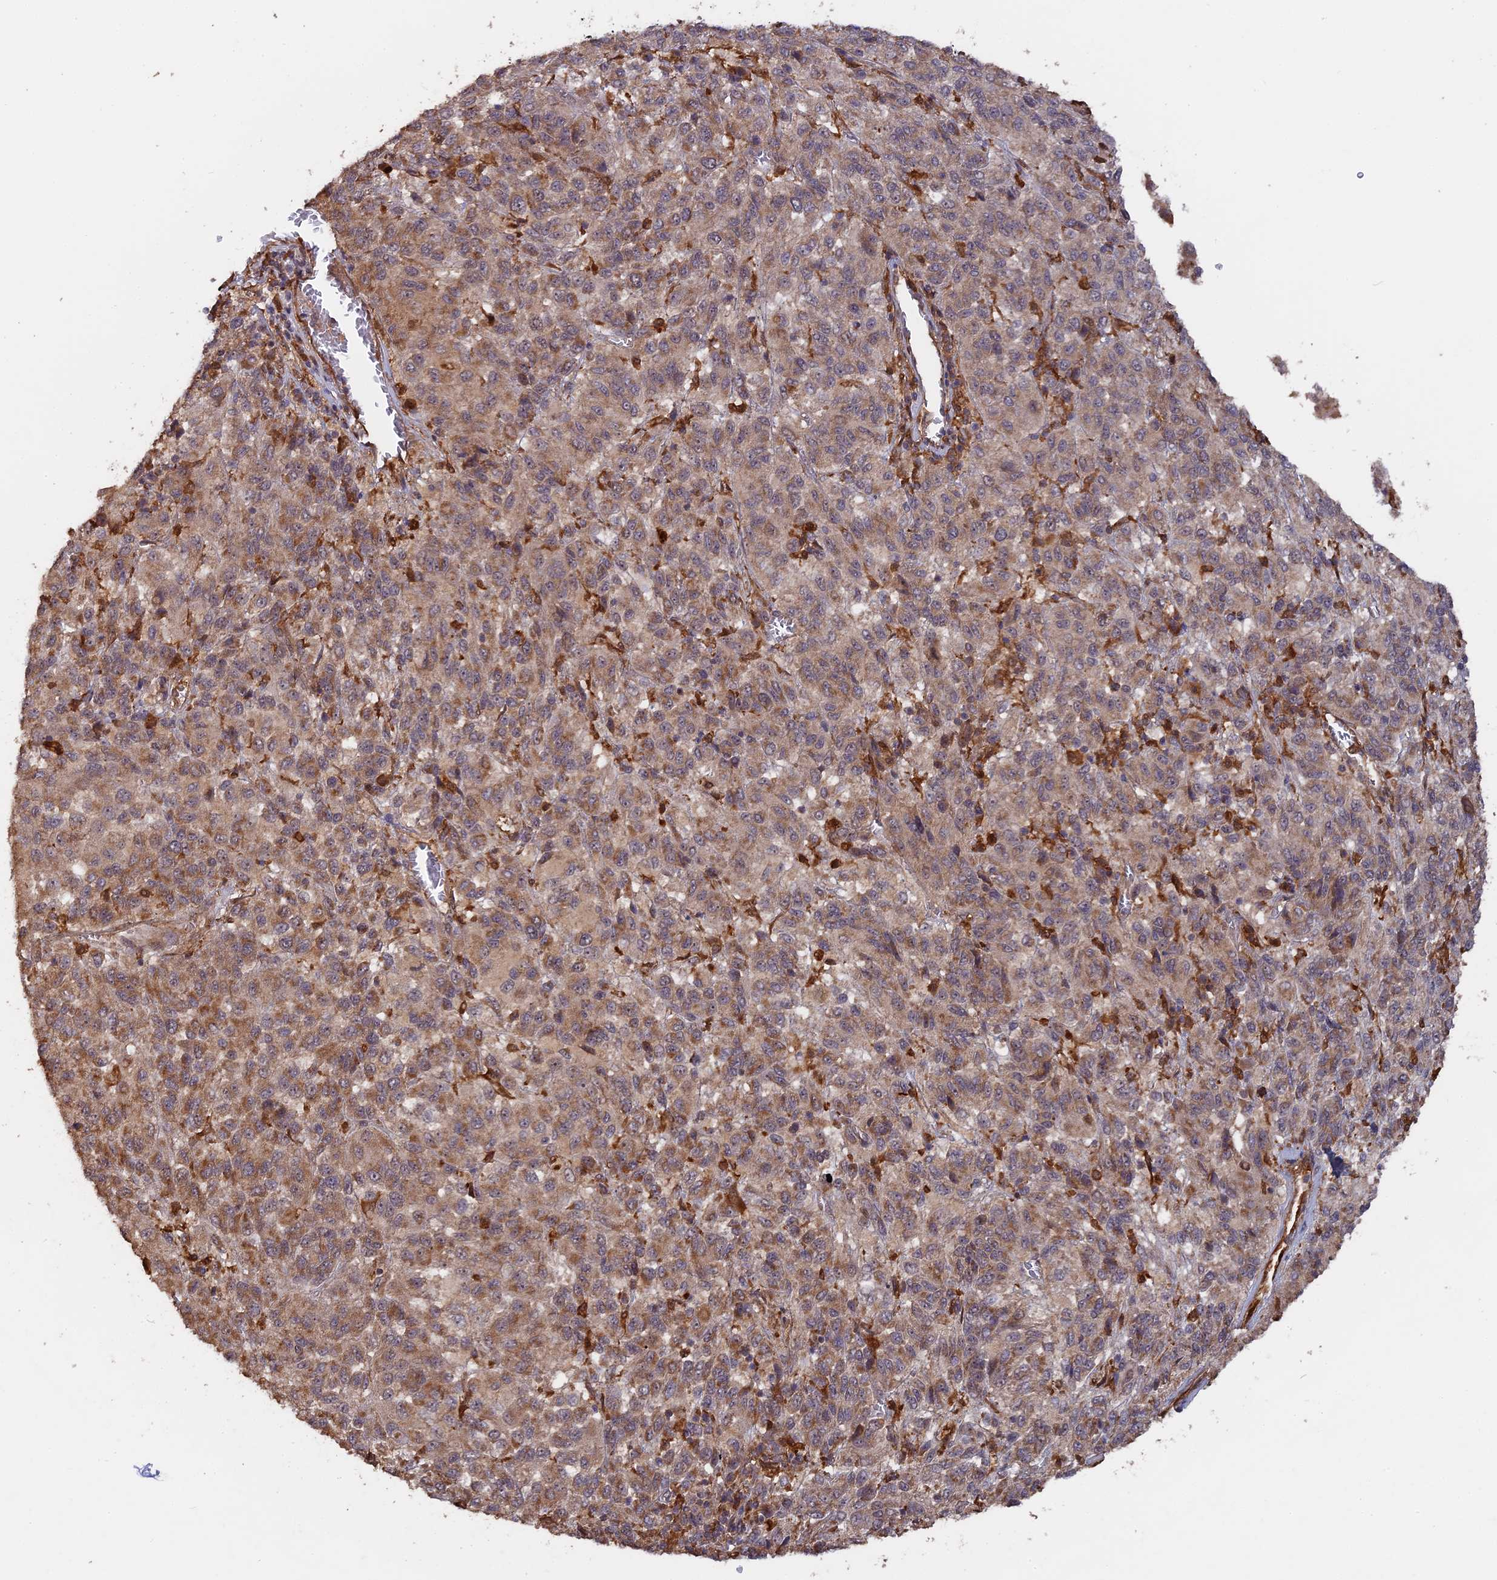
{"staining": {"intensity": "weak", "quantity": "25%-75%", "location": "cytoplasmic/membranous"}, "tissue": "melanoma", "cell_type": "Tumor cells", "image_type": "cancer", "snomed": [{"axis": "morphology", "description": "Malignant melanoma, Metastatic site"}, {"axis": "topography", "description": "Lung"}], "caption": "This image displays melanoma stained with IHC to label a protein in brown. The cytoplasmic/membranous of tumor cells show weak positivity for the protein. Nuclei are counter-stained blue.", "gene": "SAC3D1", "patient": {"sex": "male", "age": 64}}